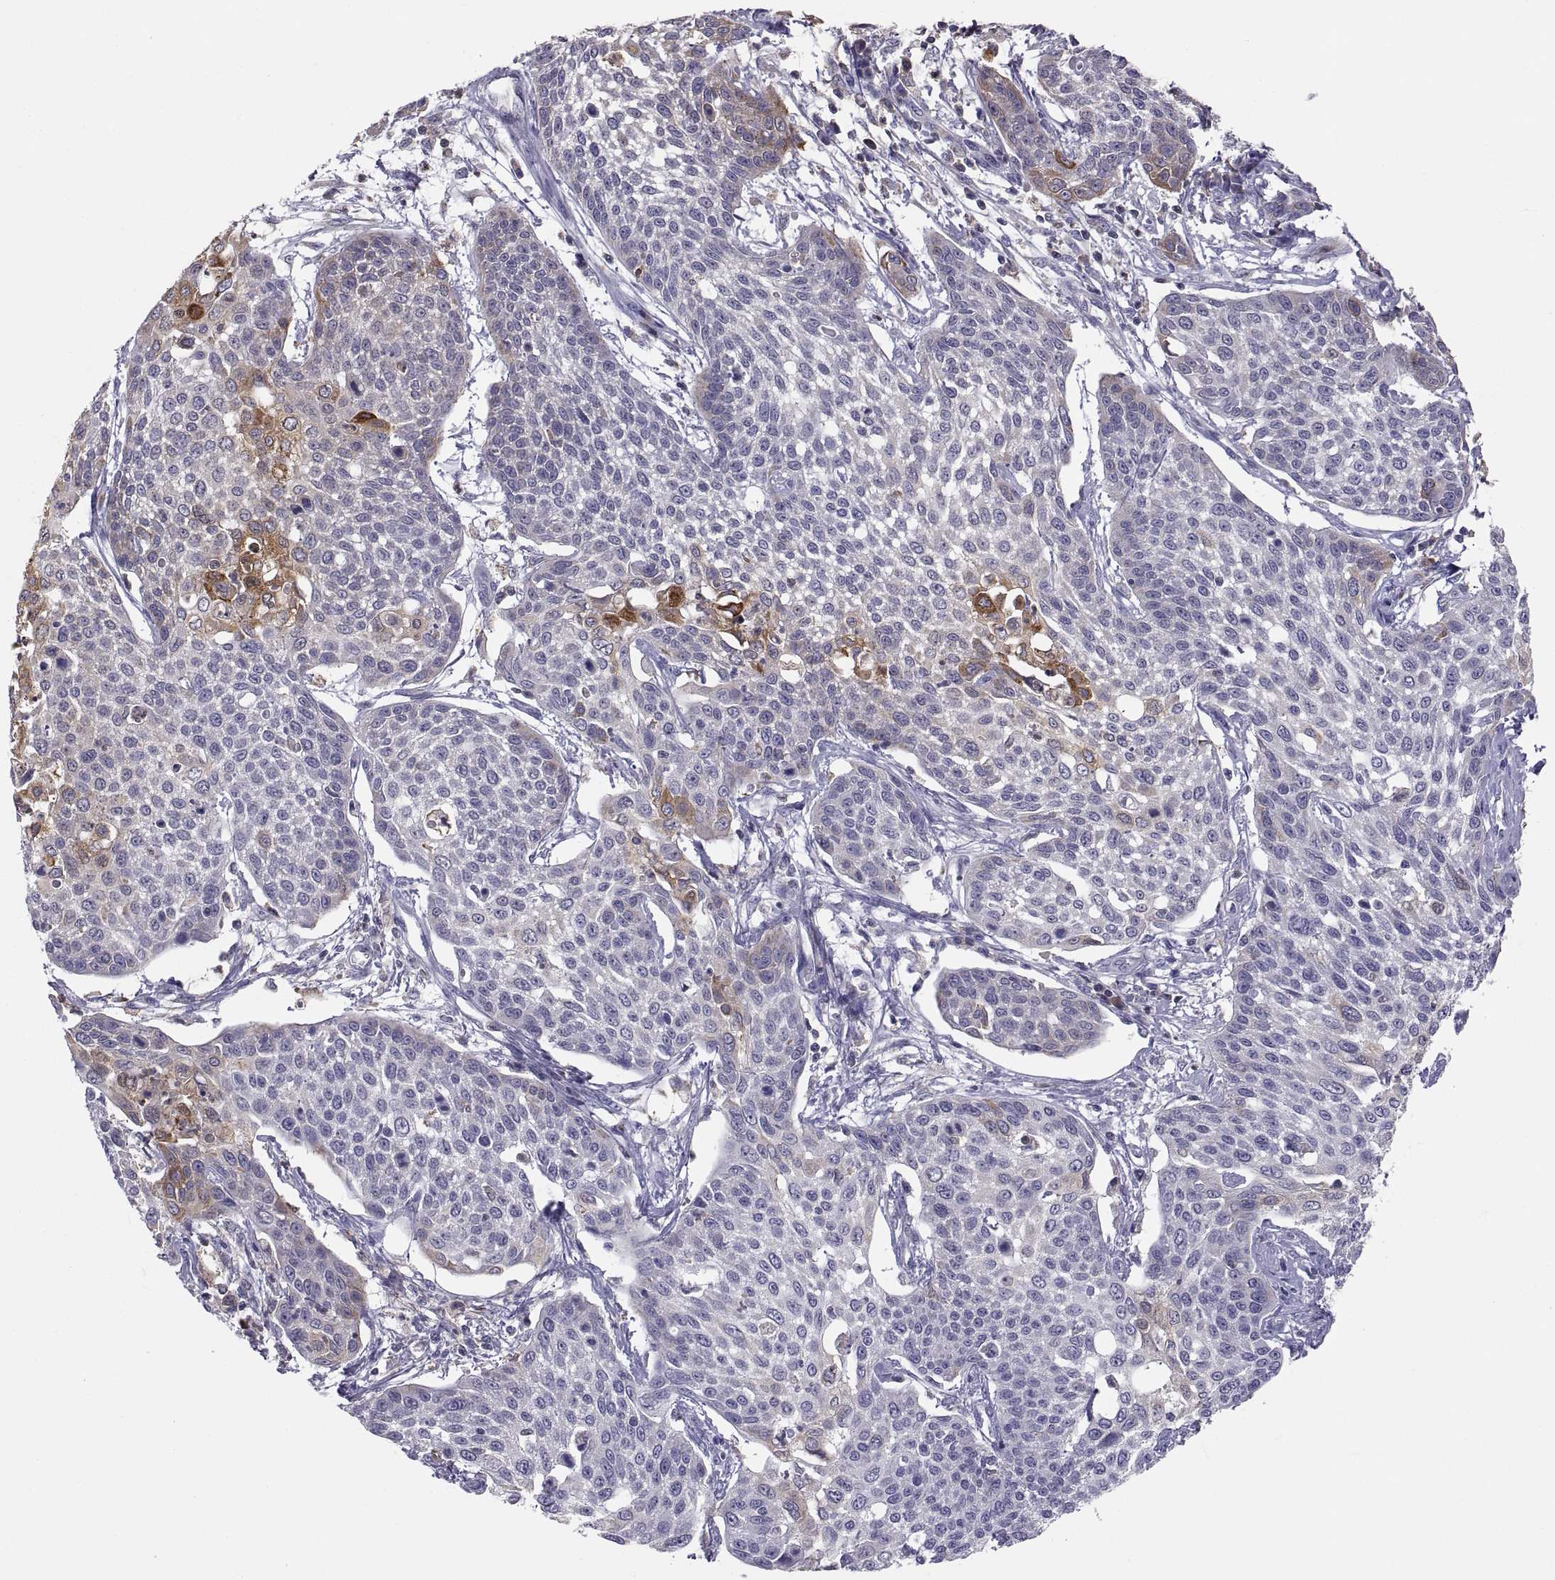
{"staining": {"intensity": "strong", "quantity": "<25%", "location": "cytoplasmic/membranous"}, "tissue": "cervical cancer", "cell_type": "Tumor cells", "image_type": "cancer", "snomed": [{"axis": "morphology", "description": "Squamous cell carcinoma, NOS"}, {"axis": "topography", "description": "Cervix"}], "caption": "Immunohistochemical staining of cervical squamous cell carcinoma reveals strong cytoplasmic/membranous protein expression in about <25% of tumor cells.", "gene": "ERO1A", "patient": {"sex": "female", "age": 34}}